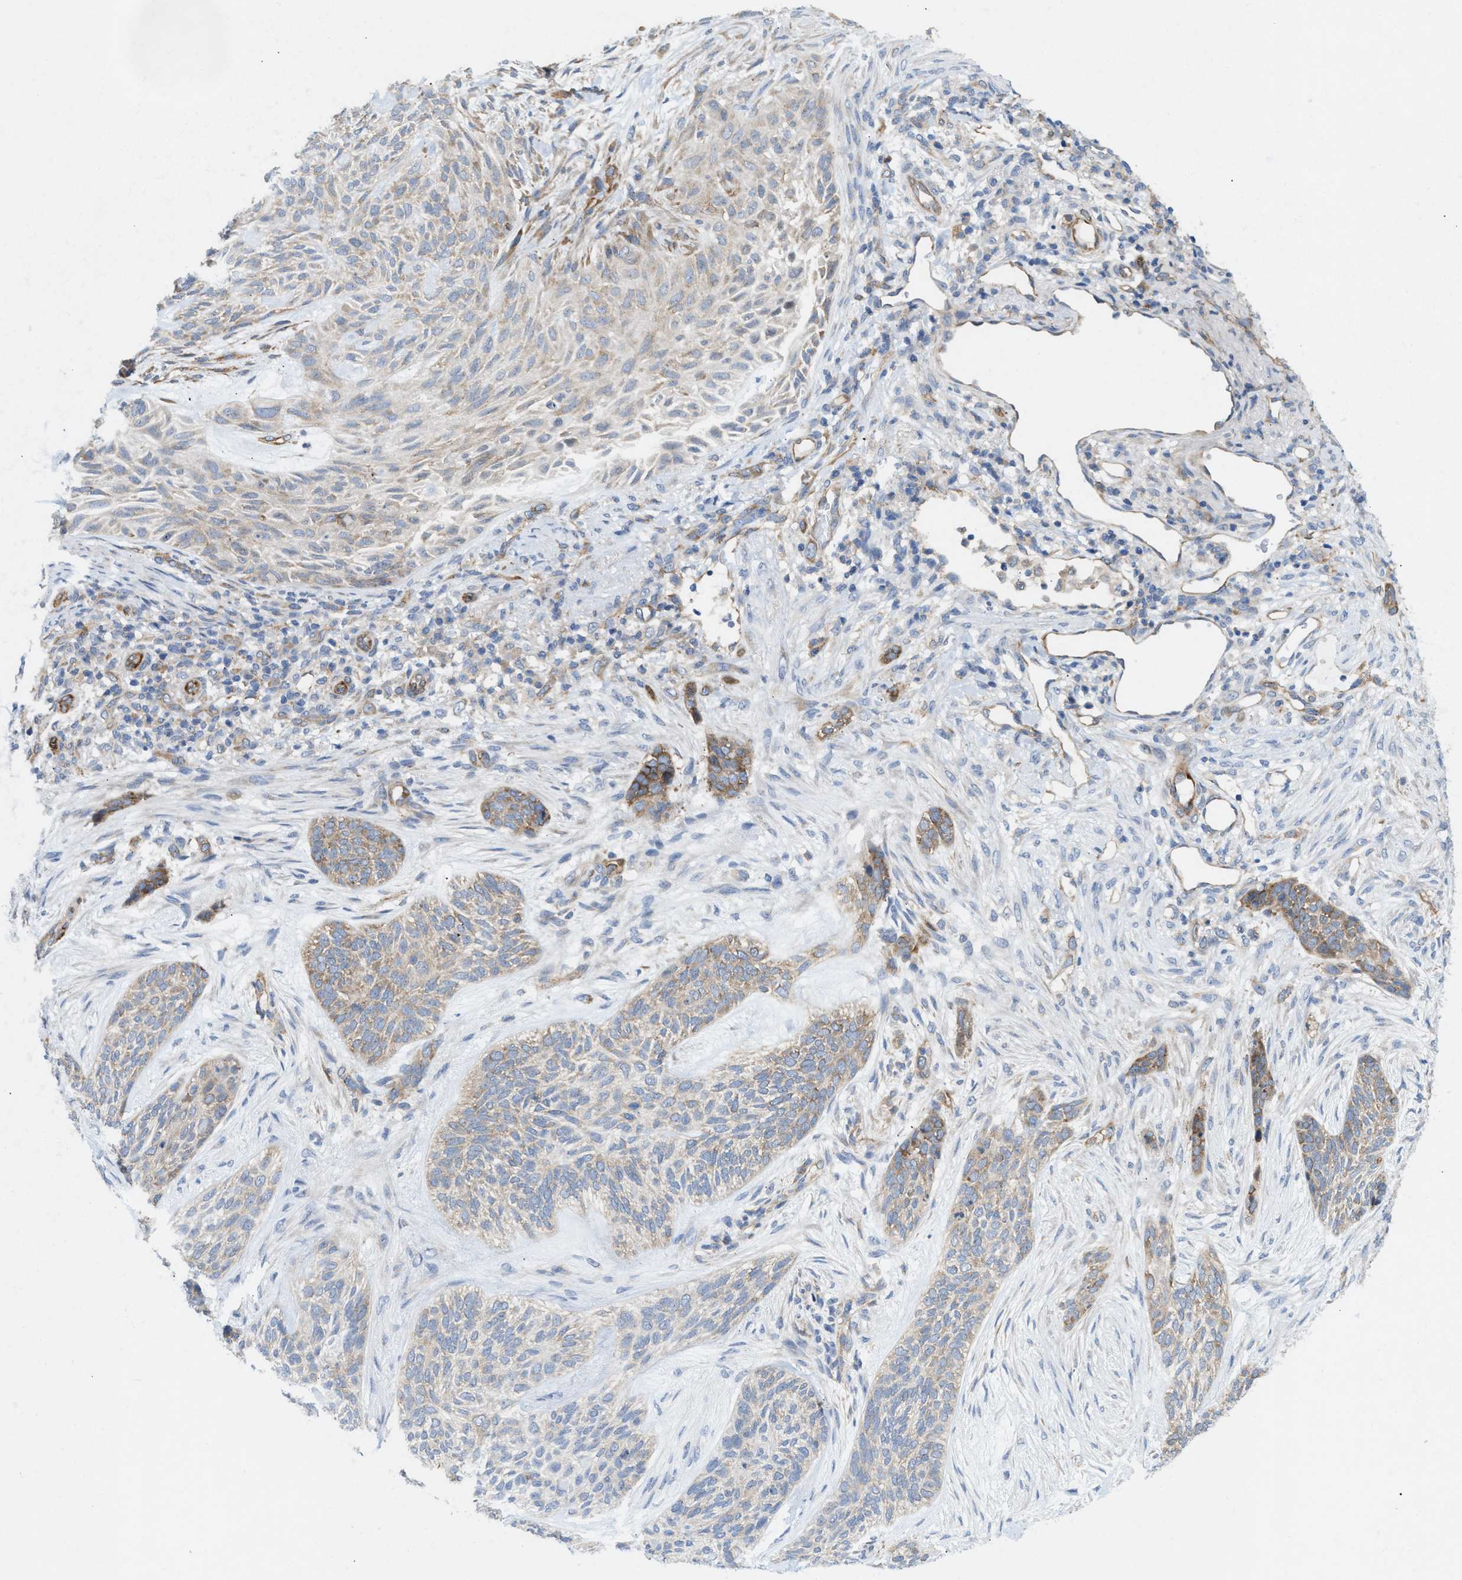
{"staining": {"intensity": "moderate", "quantity": "<25%", "location": "cytoplasmic/membranous"}, "tissue": "skin cancer", "cell_type": "Tumor cells", "image_type": "cancer", "snomed": [{"axis": "morphology", "description": "Basal cell carcinoma"}, {"axis": "topography", "description": "Skin"}], "caption": "An immunohistochemistry photomicrograph of neoplastic tissue is shown. Protein staining in brown labels moderate cytoplasmic/membranous positivity in skin cancer (basal cell carcinoma) within tumor cells.", "gene": "UBAP2", "patient": {"sex": "male", "age": 55}}